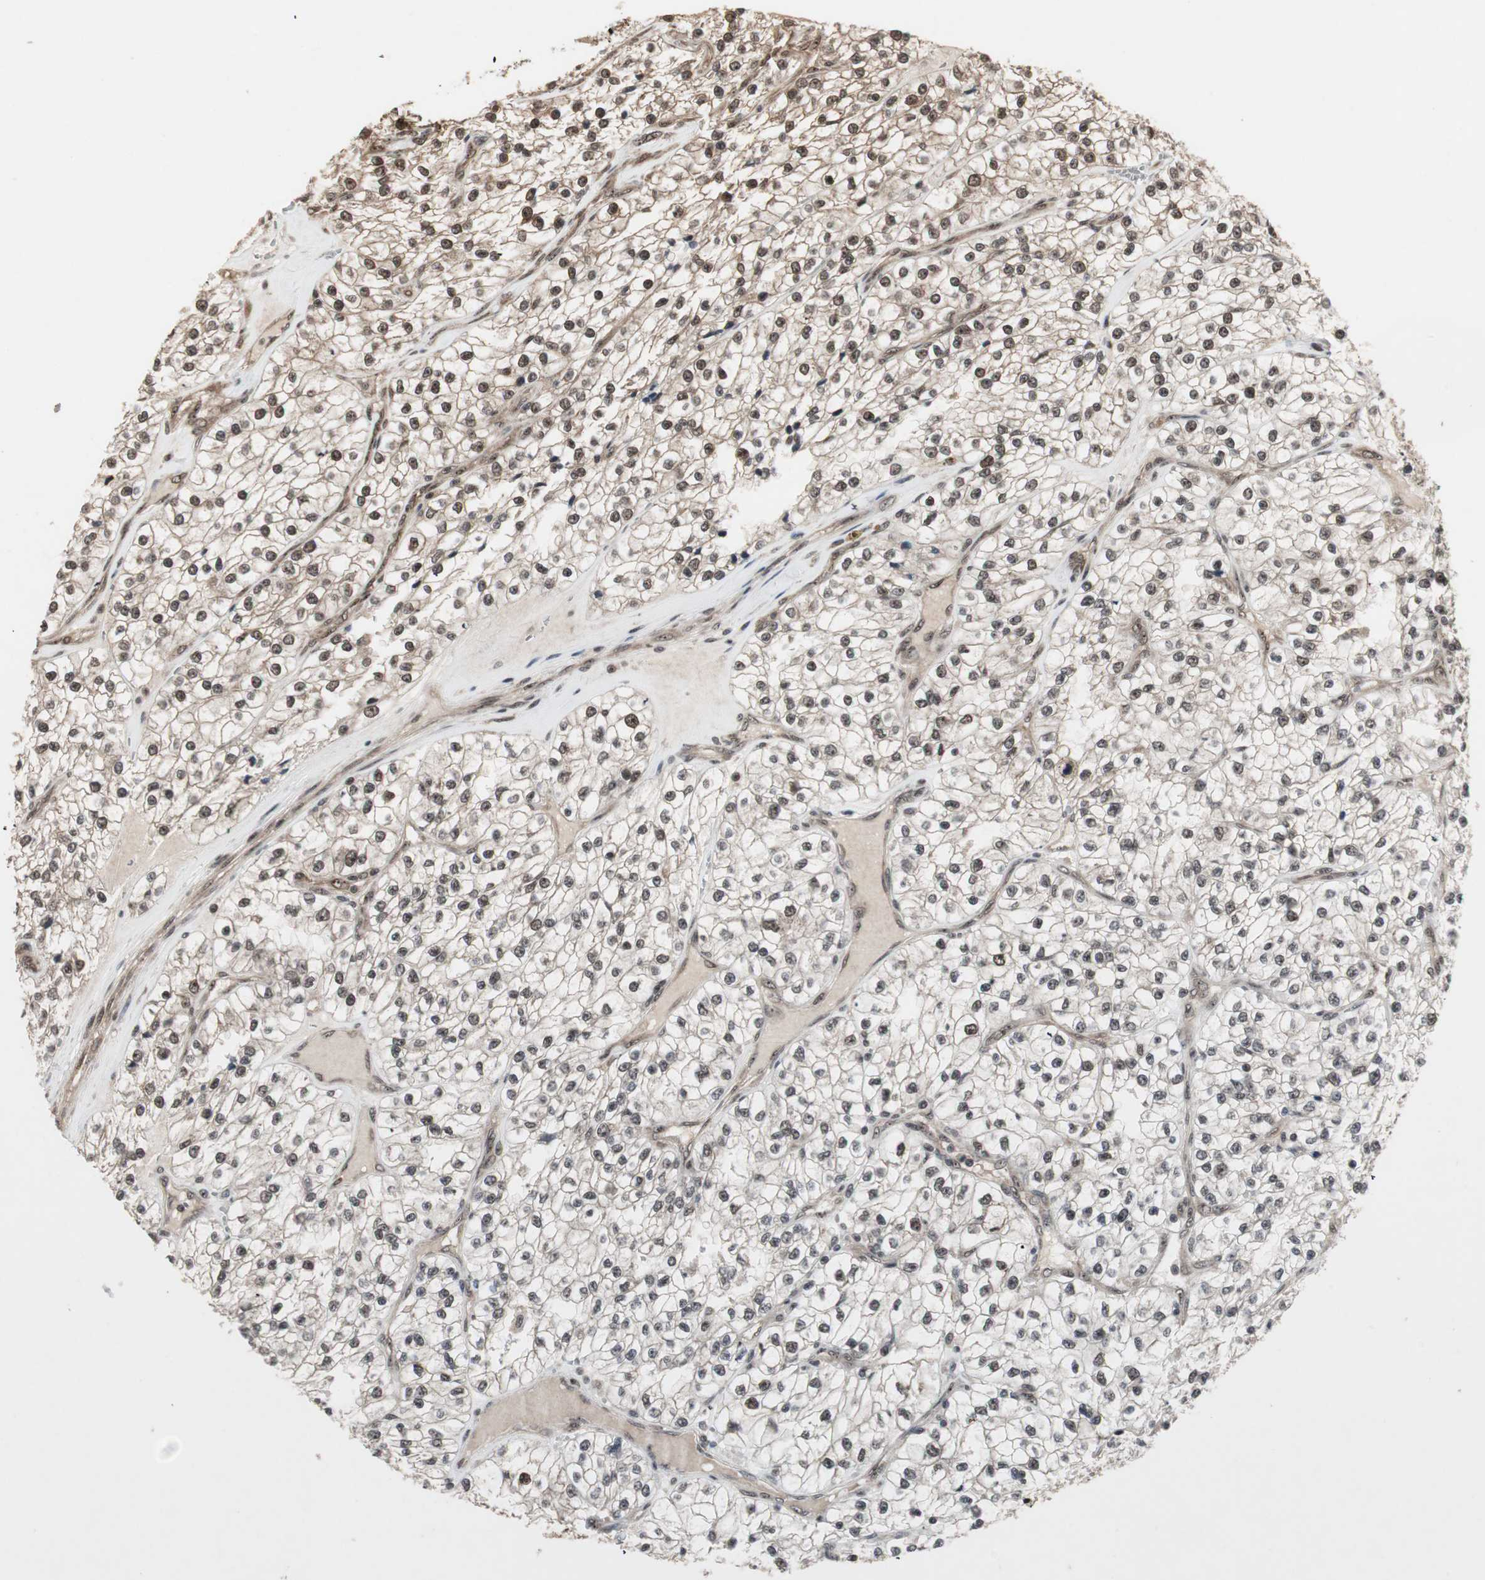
{"staining": {"intensity": "strong", "quantity": ">75%", "location": "cytoplasmic/membranous,nuclear"}, "tissue": "renal cancer", "cell_type": "Tumor cells", "image_type": "cancer", "snomed": [{"axis": "morphology", "description": "Adenocarcinoma, NOS"}, {"axis": "topography", "description": "Kidney"}], "caption": "An image showing strong cytoplasmic/membranous and nuclear expression in approximately >75% of tumor cells in renal adenocarcinoma, as visualized by brown immunohistochemical staining.", "gene": "CSNK2B", "patient": {"sex": "female", "age": 57}}